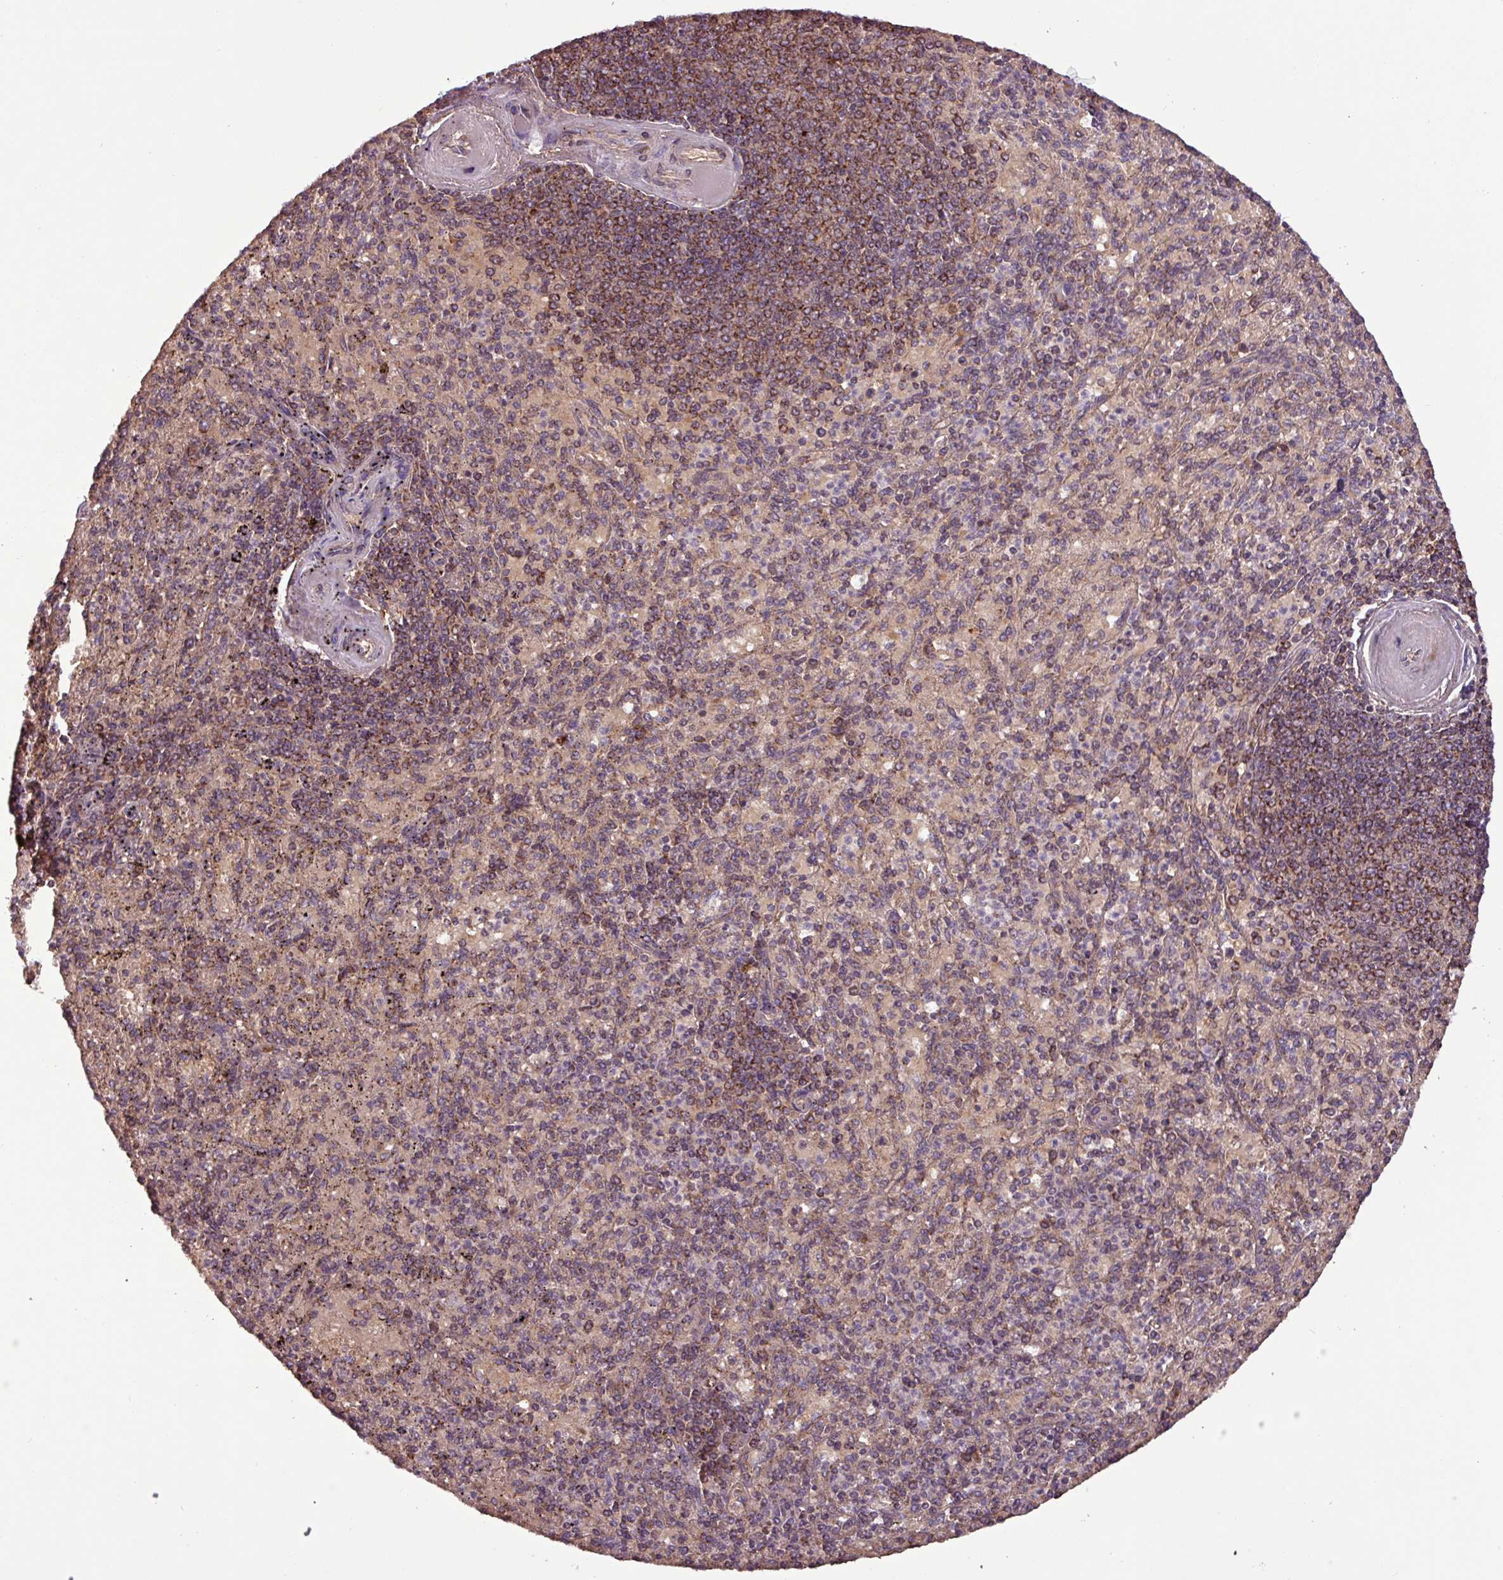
{"staining": {"intensity": "weak", "quantity": "25%-75%", "location": "cytoplasmic/membranous"}, "tissue": "spleen", "cell_type": "Cells in red pulp", "image_type": "normal", "snomed": [{"axis": "morphology", "description": "Normal tissue, NOS"}, {"axis": "topography", "description": "Spleen"}], "caption": "Immunohistochemical staining of benign spleen displays 25%-75% levels of weak cytoplasmic/membranous protein positivity in approximately 25%-75% of cells in red pulp.", "gene": "MCTP2", "patient": {"sex": "male", "age": 82}}